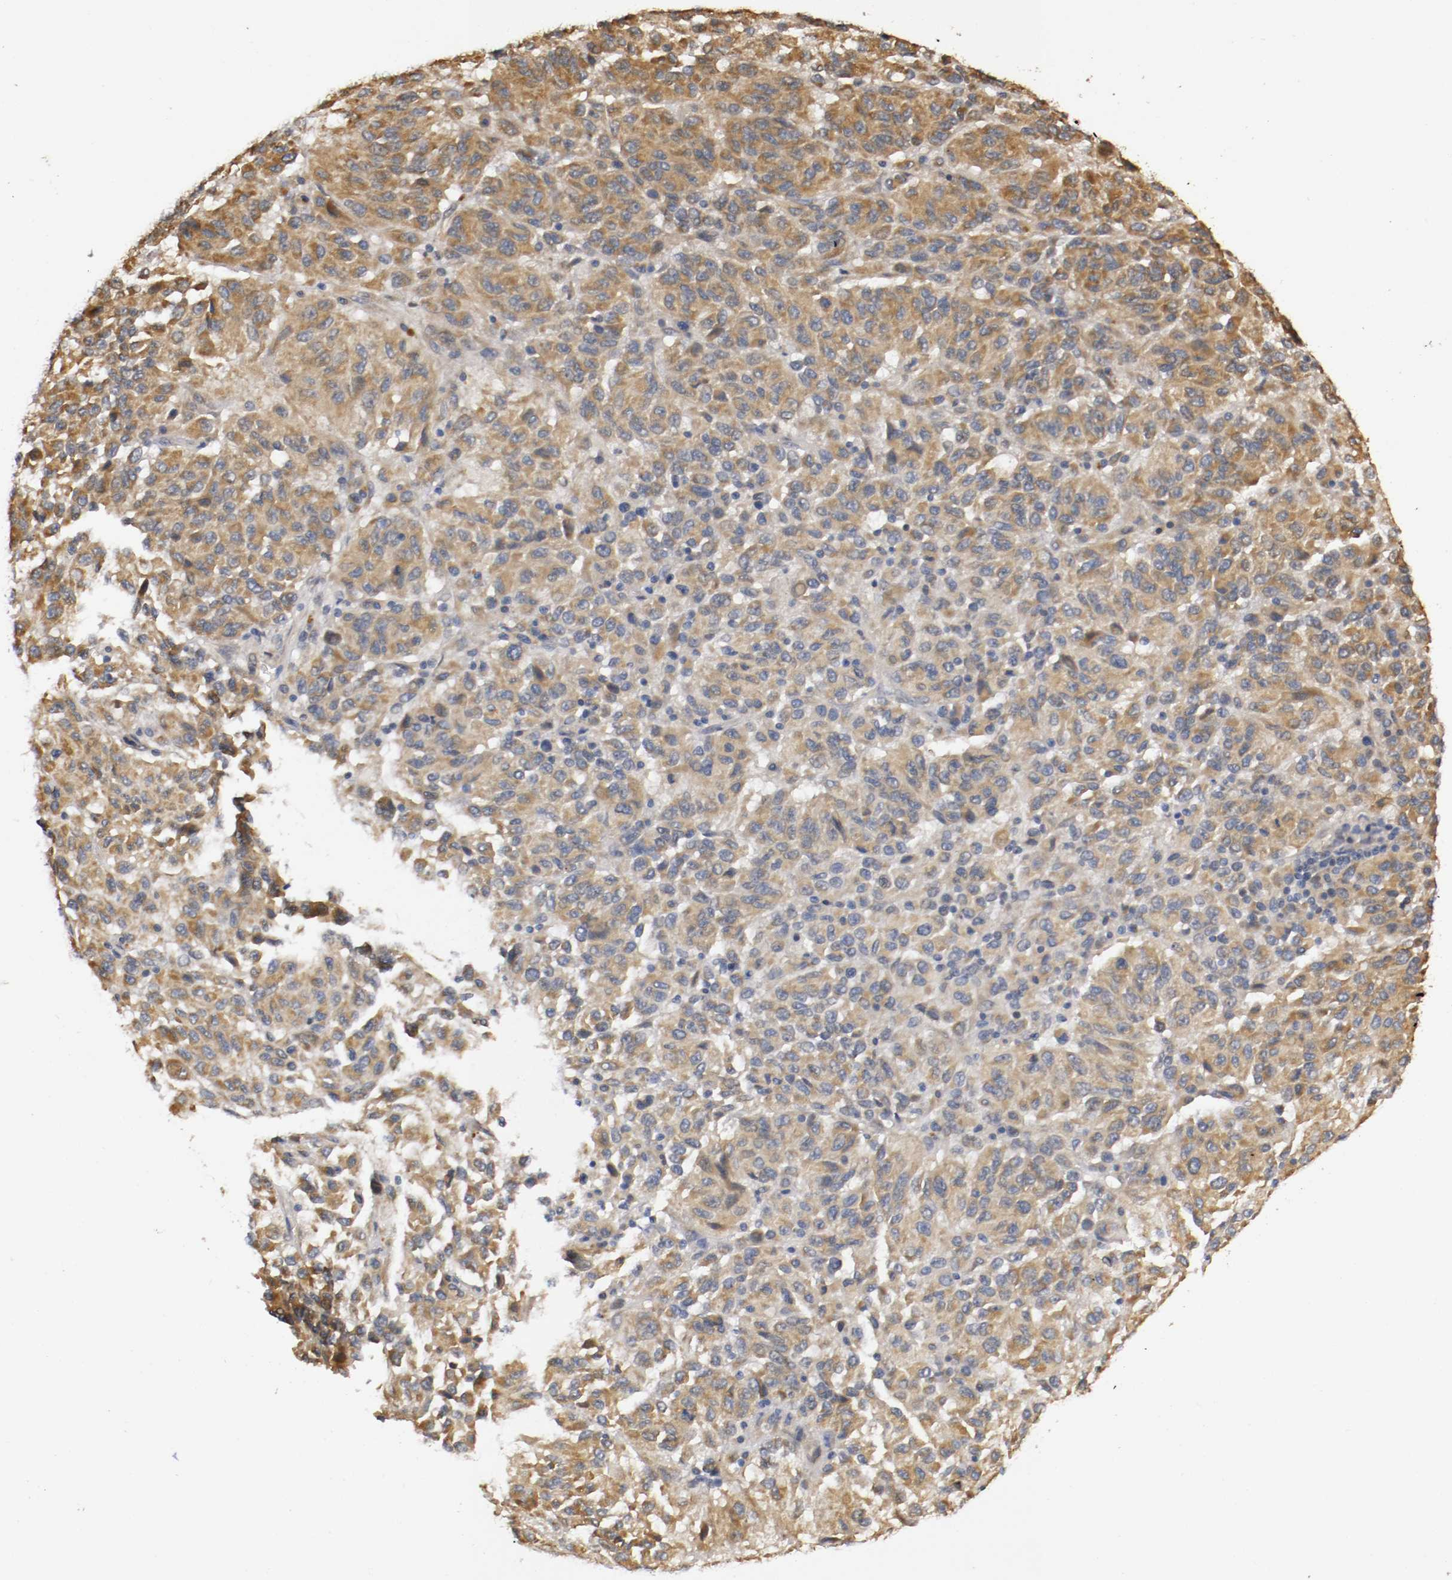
{"staining": {"intensity": "moderate", "quantity": ">75%", "location": "cytoplasmic/membranous"}, "tissue": "melanoma", "cell_type": "Tumor cells", "image_type": "cancer", "snomed": [{"axis": "morphology", "description": "Malignant melanoma, Metastatic site"}, {"axis": "topography", "description": "Lung"}], "caption": "IHC staining of melanoma, which shows medium levels of moderate cytoplasmic/membranous staining in about >75% of tumor cells indicating moderate cytoplasmic/membranous protein staining. The staining was performed using DAB (brown) for protein detection and nuclei were counterstained in hematoxylin (blue).", "gene": "VEZT", "patient": {"sex": "male", "age": 64}}